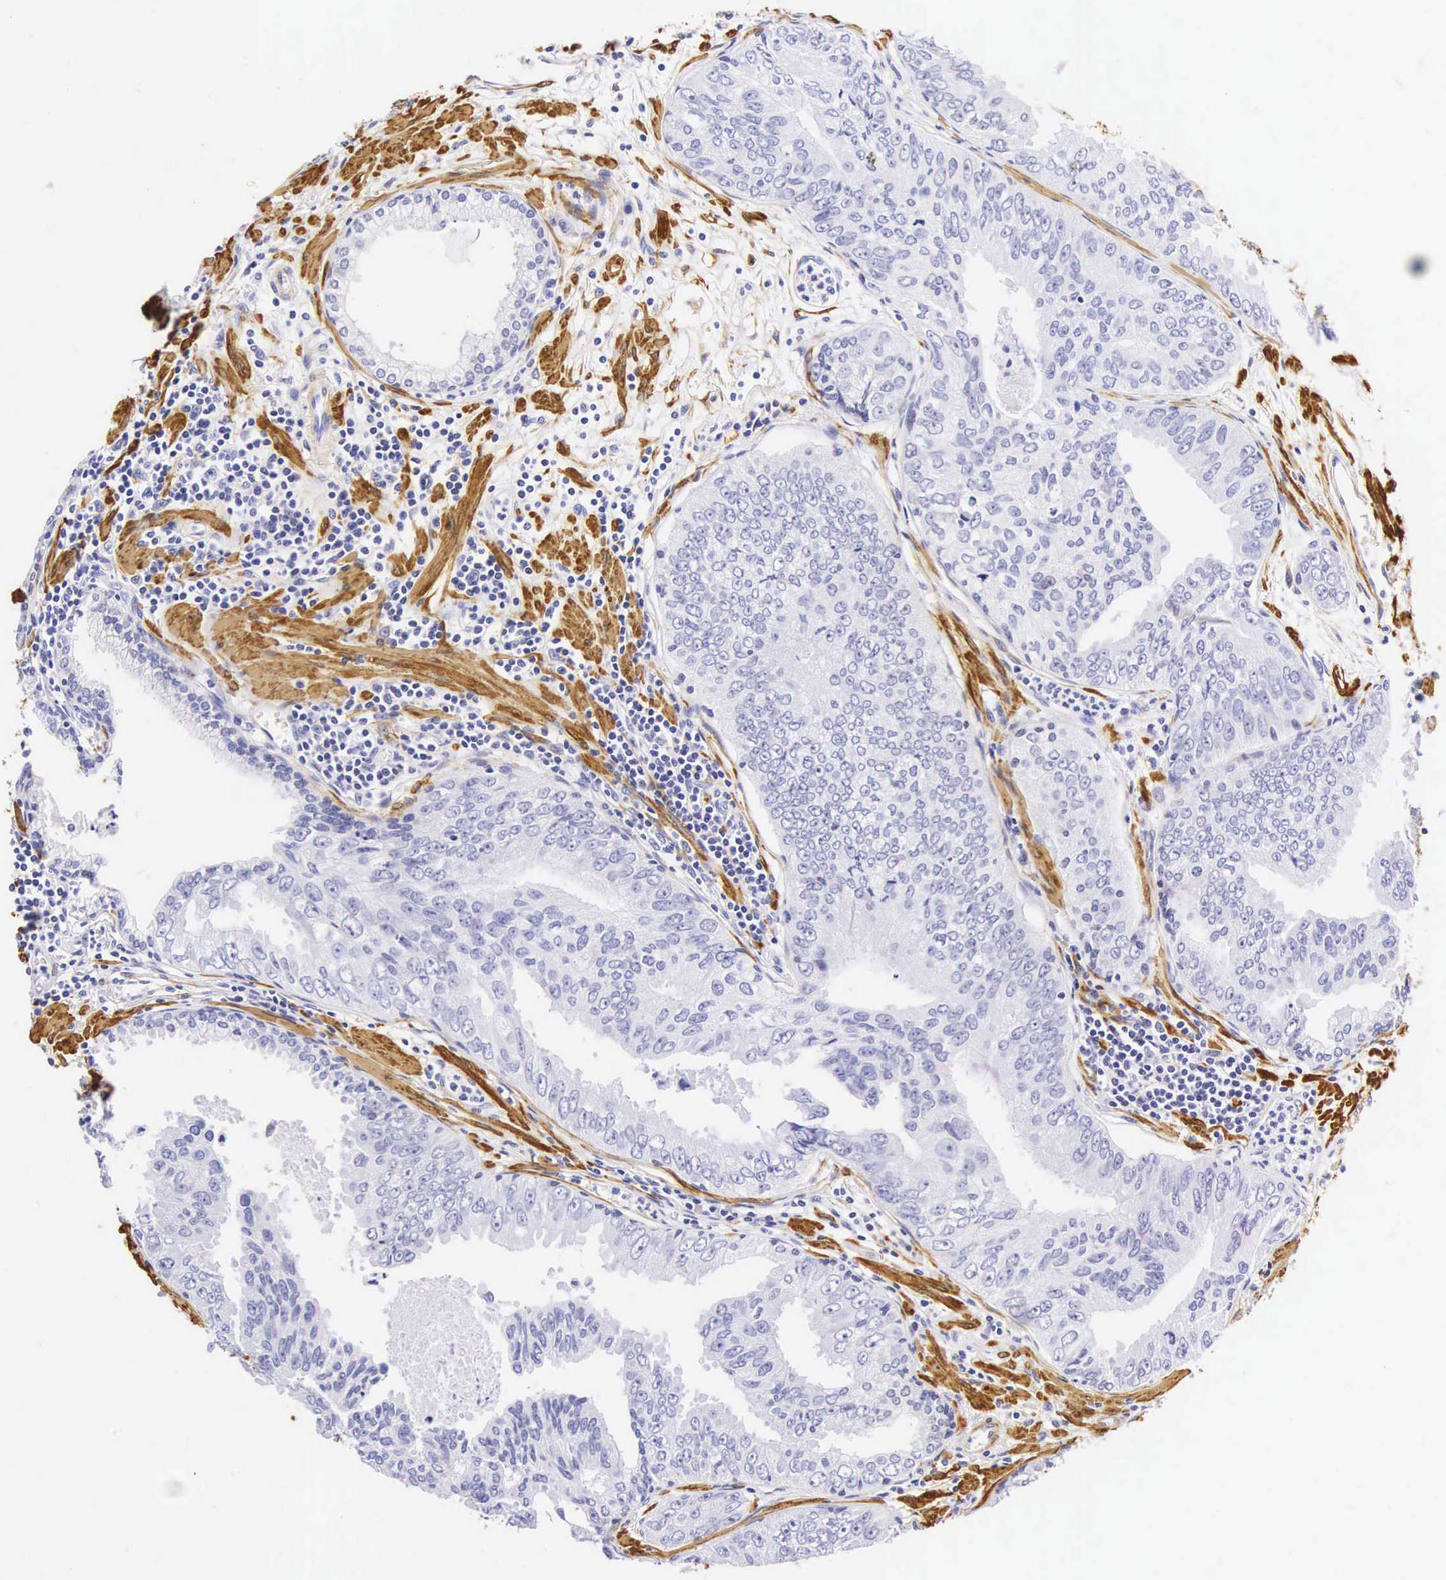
{"staining": {"intensity": "negative", "quantity": "none", "location": "none"}, "tissue": "prostate cancer", "cell_type": "Tumor cells", "image_type": "cancer", "snomed": [{"axis": "morphology", "description": "Adenocarcinoma, High grade"}, {"axis": "topography", "description": "Prostate"}], "caption": "An immunohistochemistry image of prostate cancer (adenocarcinoma (high-grade)) is shown. There is no staining in tumor cells of prostate cancer (adenocarcinoma (high-grade)).", "gene": "CNN1", "patient": {"sex": "male", "age": 56}}